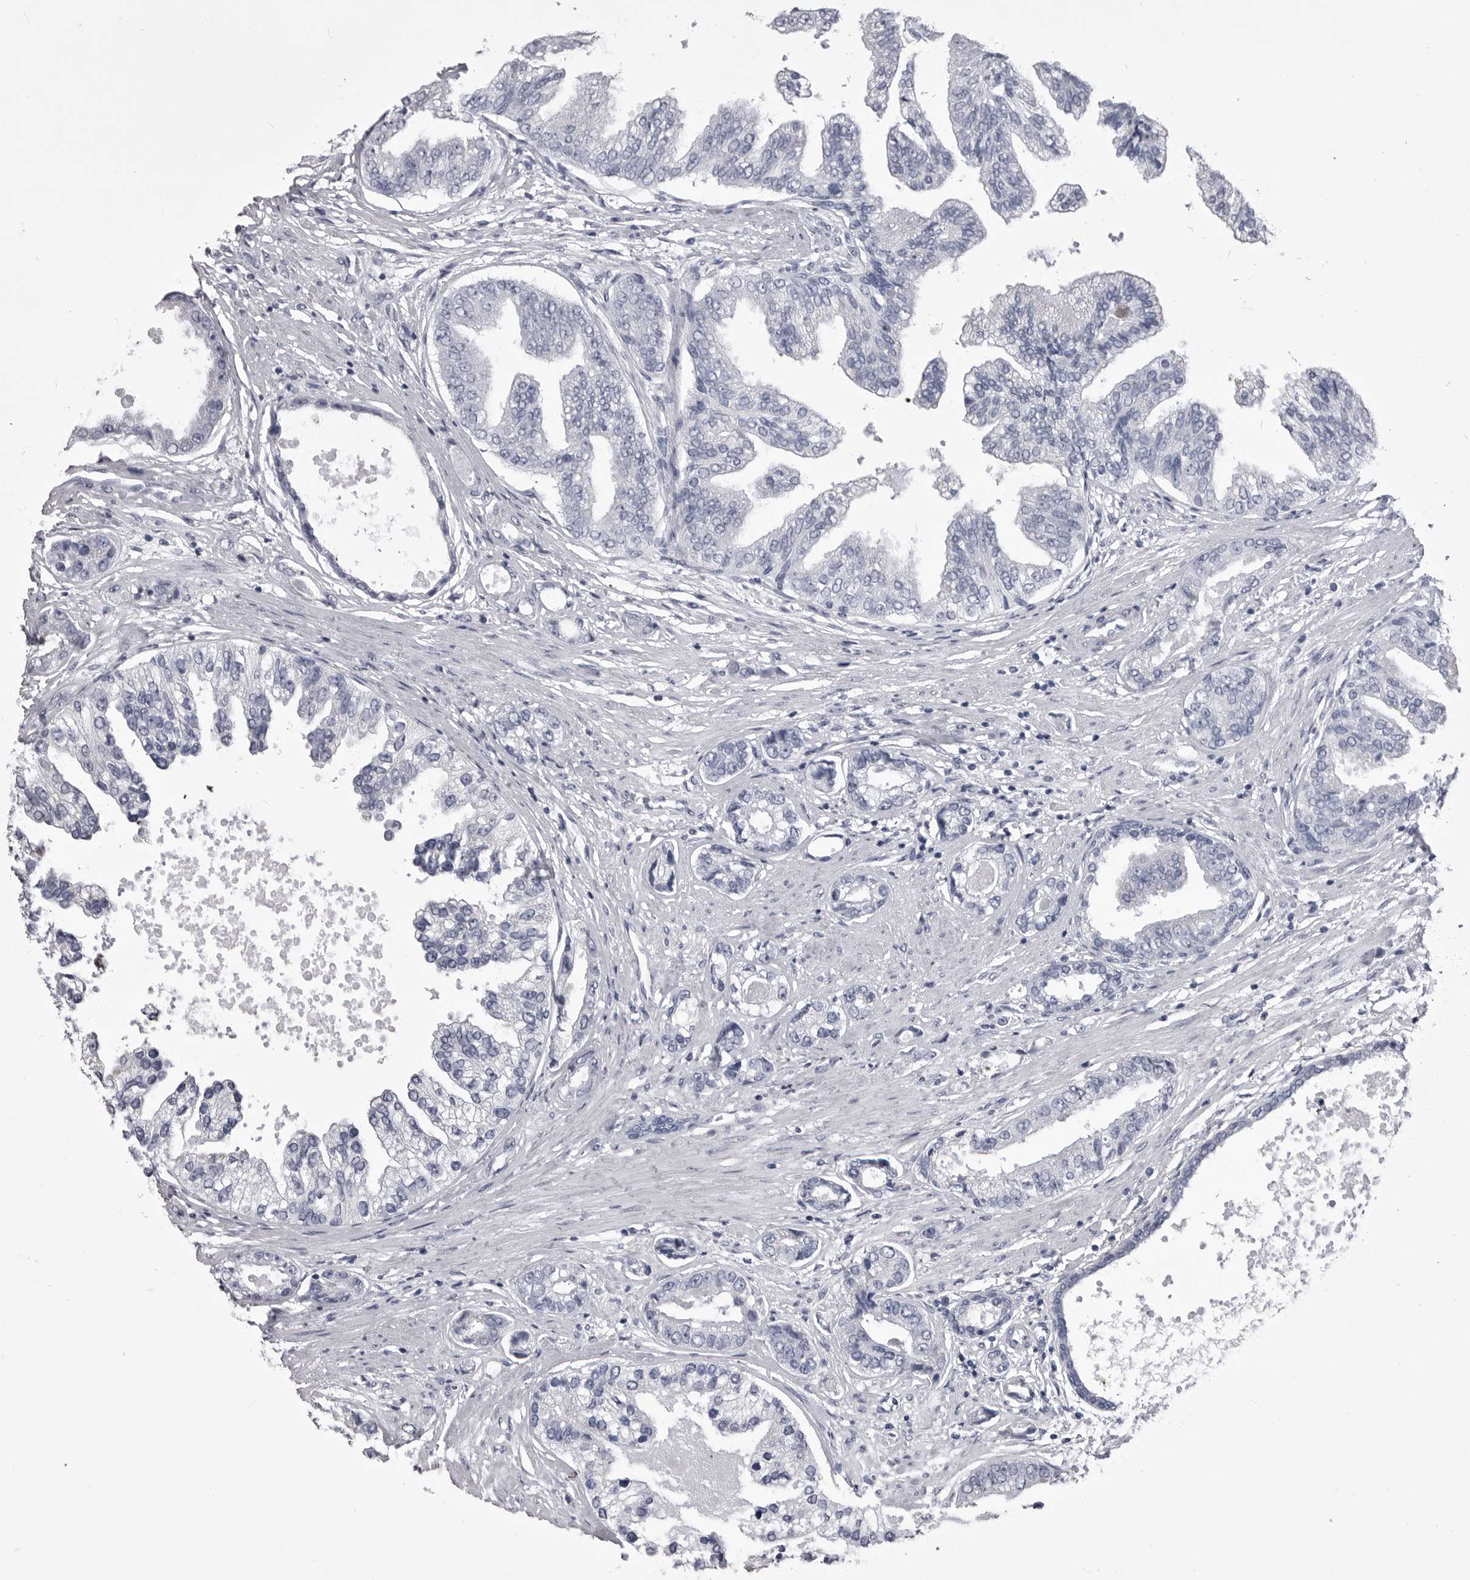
{"staining": {"intensity": "negative", "quantity": "none", "location": "none"}, "tissue": "prostate cancer", "cell_type": "Tumor cells", "image_type": "cancer", "snomed": [{"axis": "morphology", "description": "Adenocarcinoma, High grade"}, {"axis": "topography", "description": "Prostate"}], "caption": "A micrograph of adenocarcinoma (high-grade) (prostate) stained for a protein shows no brown staining in tumor cells.", "gene": "ANK2", "patient": {"sex": "male", "age": 61}}